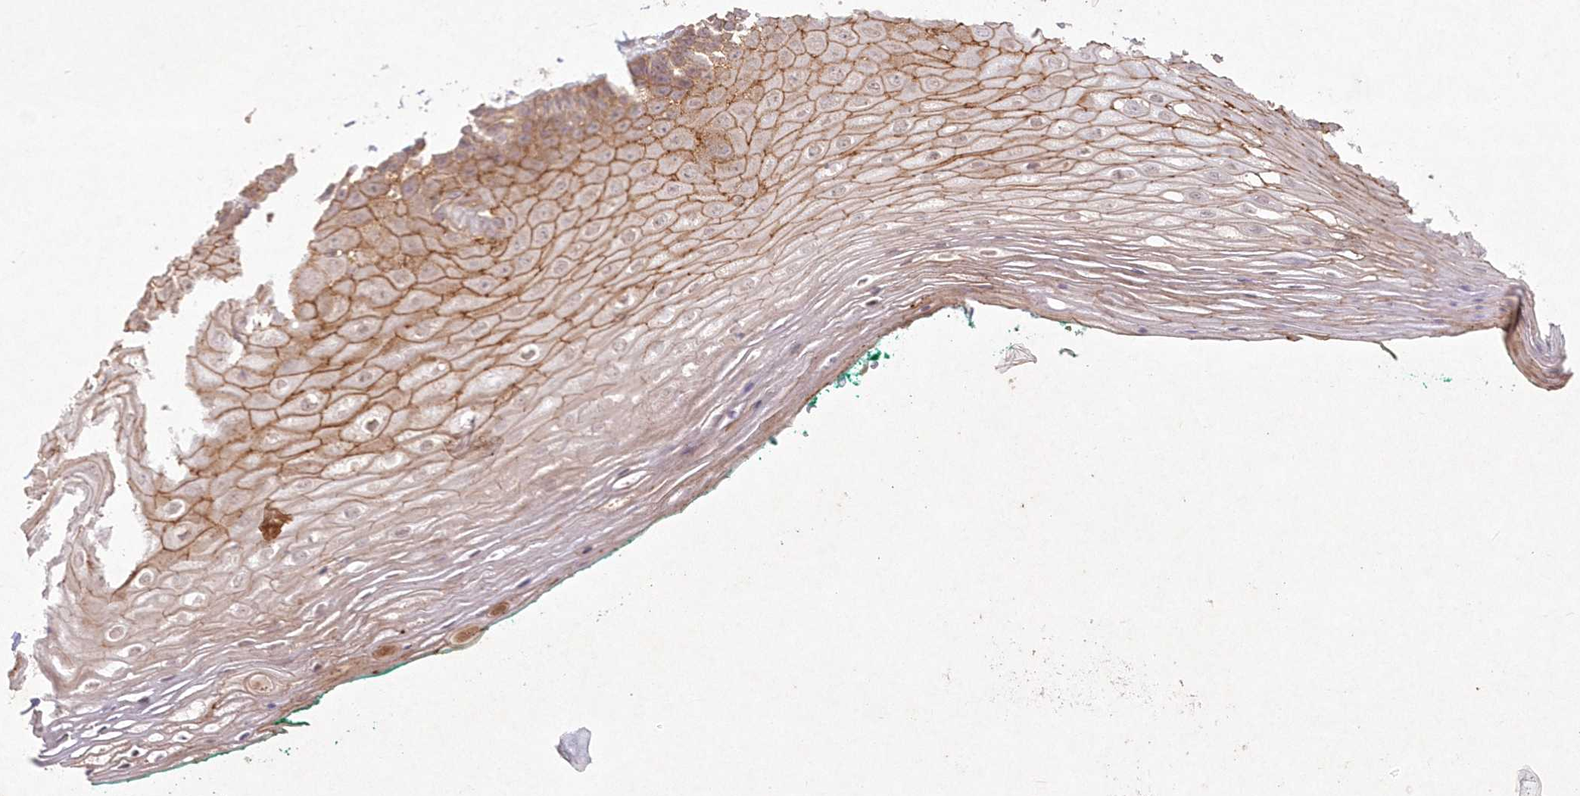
{"staining": {"intensity": "moderate", "quantity": ">75%", "location": "cytoplasmic/membranous"}, "tissue": "oral mucosa", "cell_type": "Squamous epithelial cells", "image_type": "normal", "snomed": [{"axis": "morphology", "description": "Normal tissue, NOS"}, {"axis": "topography", "description": "Skeletal muscle"}, {"axis": "topography", "description": "Oral tissue"}, {"axis": "topography", "description": "Peripheral nerve tissue"}], "caption": "Brown immunohistochemical staining in normal human oral mucosa shows moderate cytoplasmic/membranous staining in about >75% of squamous epithelial cells.", "gene": "TOGARAM2", "patient": {"sex": "female", "age": 84}}